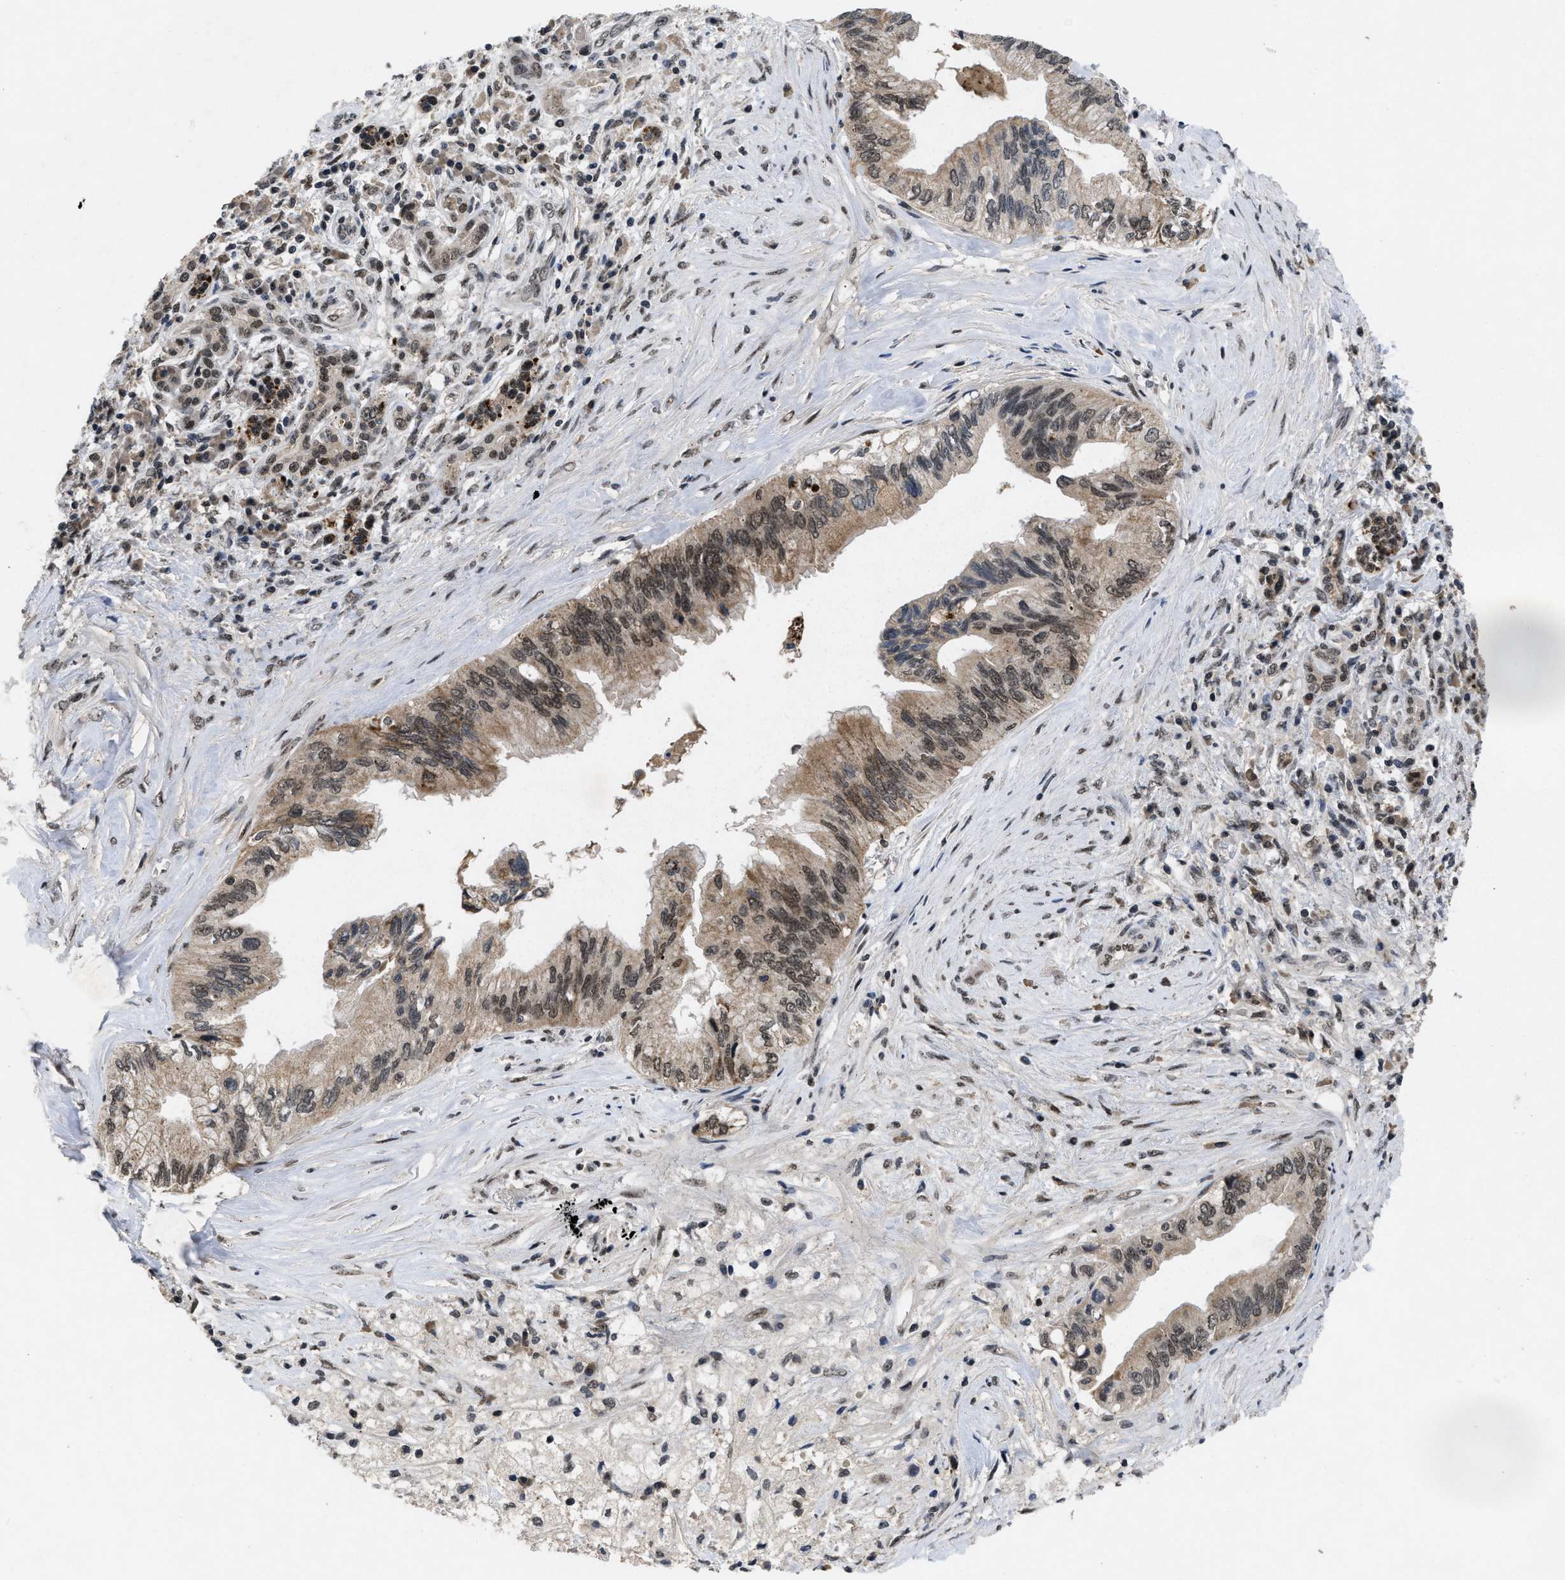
{"staining": {"intensity": "moderate", "quantity": ">75%", "location": "cytoplasmic/membranous,nuclear"}, "tissue": "pancreatic cancer", "cell_type": "Tumor cells", "image_type": "cancer", "snomed": [{"axis": "morphology", "description": "Adenocarcinoma, NOS"}, {"axis": "topography", "description": "Pancreas"}], "caption": "Immunohistochemistry histopathology image of neoplastic tissue: pancreatic cancer stained using immunohistochemistry displays medium levels of moderate protein expression localized specifically in the cytoplasmic/membranous and nuclear of tumor cells, appearing as a cytoplasmic/membranous and nuclear brown color.", "gene": "ZNF346", "patient": {"sex": "female", "age": 73}}